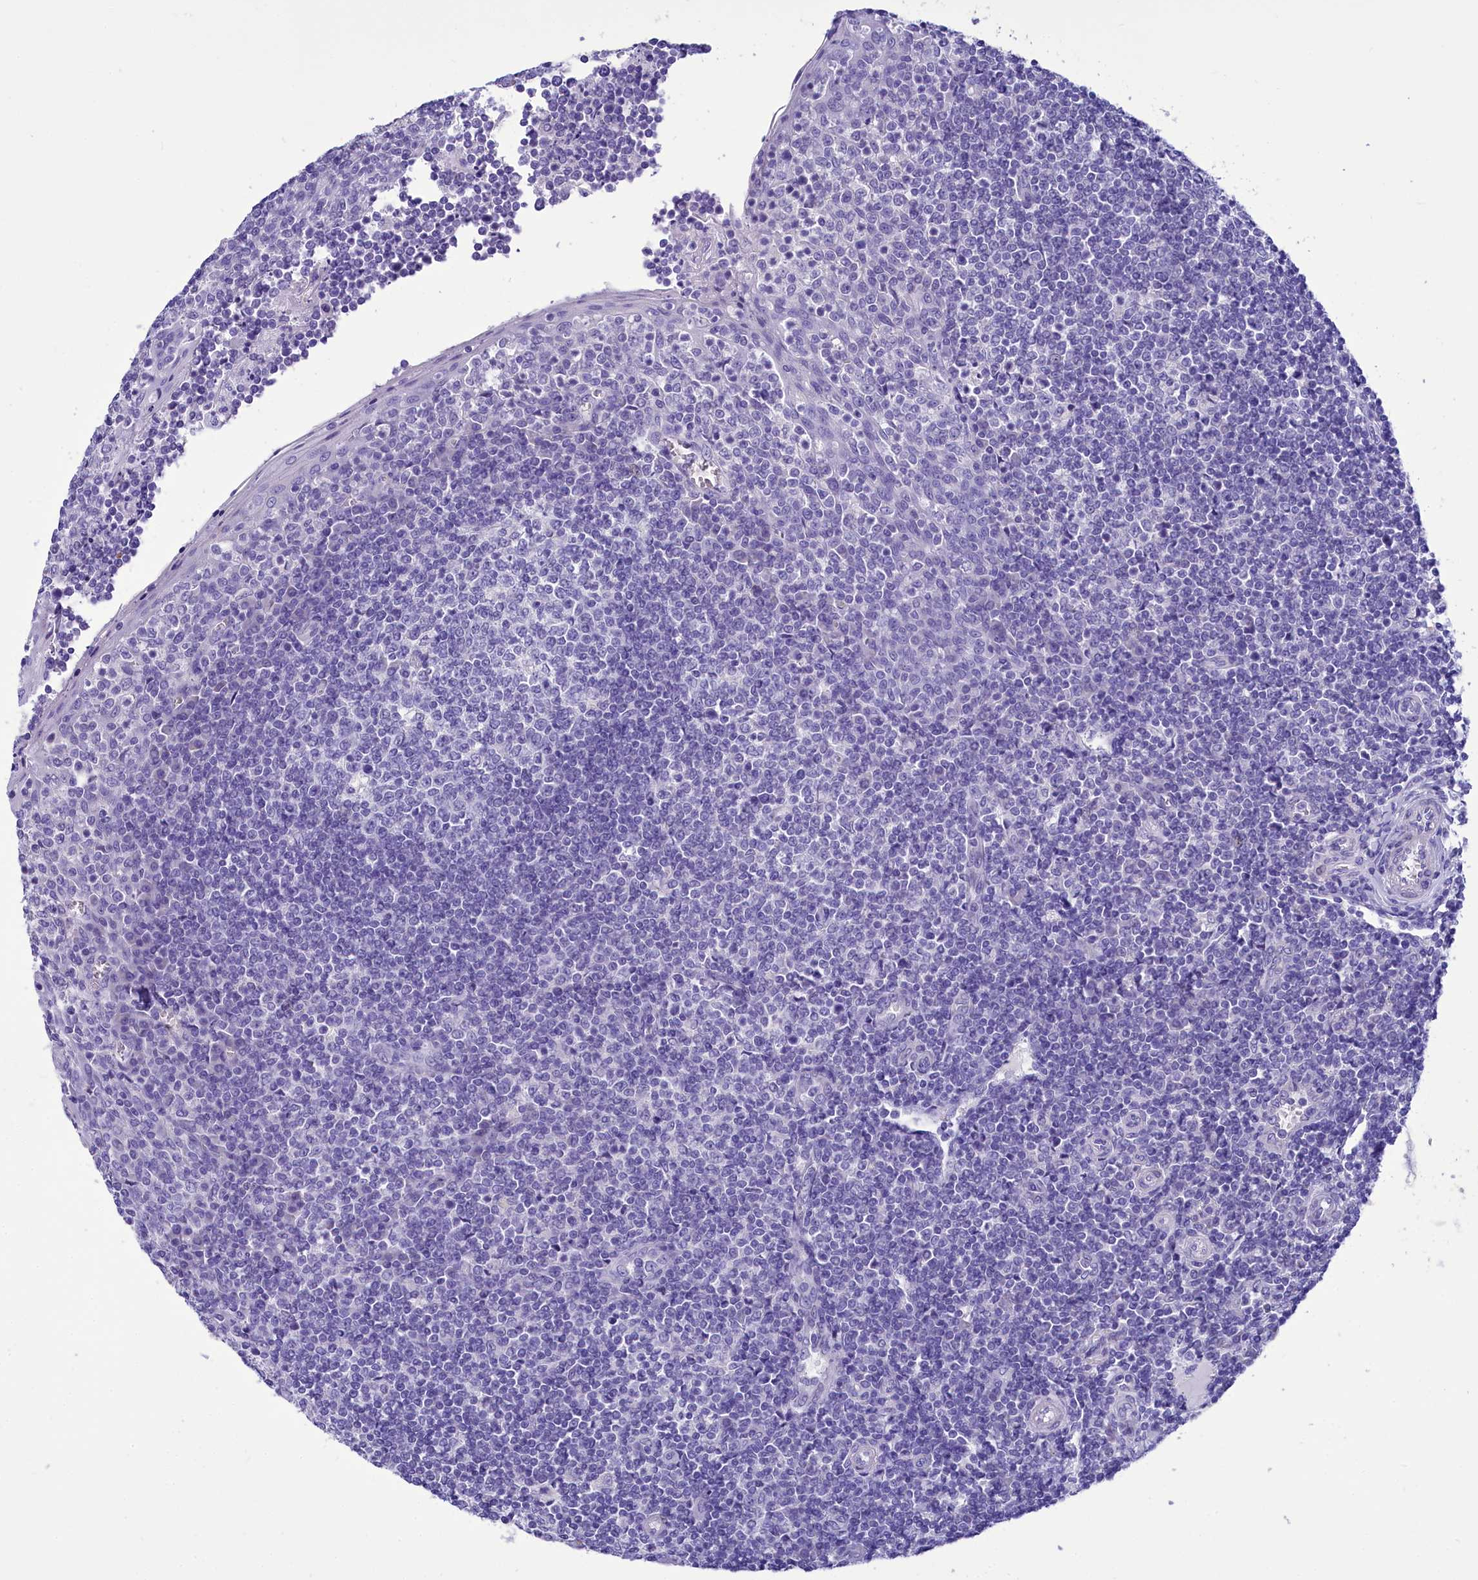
{"staining": {"intensity": "negative", "quantity": "none", "location": "none"}, "tissue": "tonsil", "cell_type": "Germinal center cells", "image_type": "normal", "snomed": [{"axis": "morphology", "description": "Normal tissue, NOS"}, {"axis": "topography", "description": "Tonsil"}], "caption": "Immunohistochemistry of benign human tonsil exhibits no expression in germinal center cells.", "gene": "TTC36", "patient": {"sex": "female", "age": 19}}